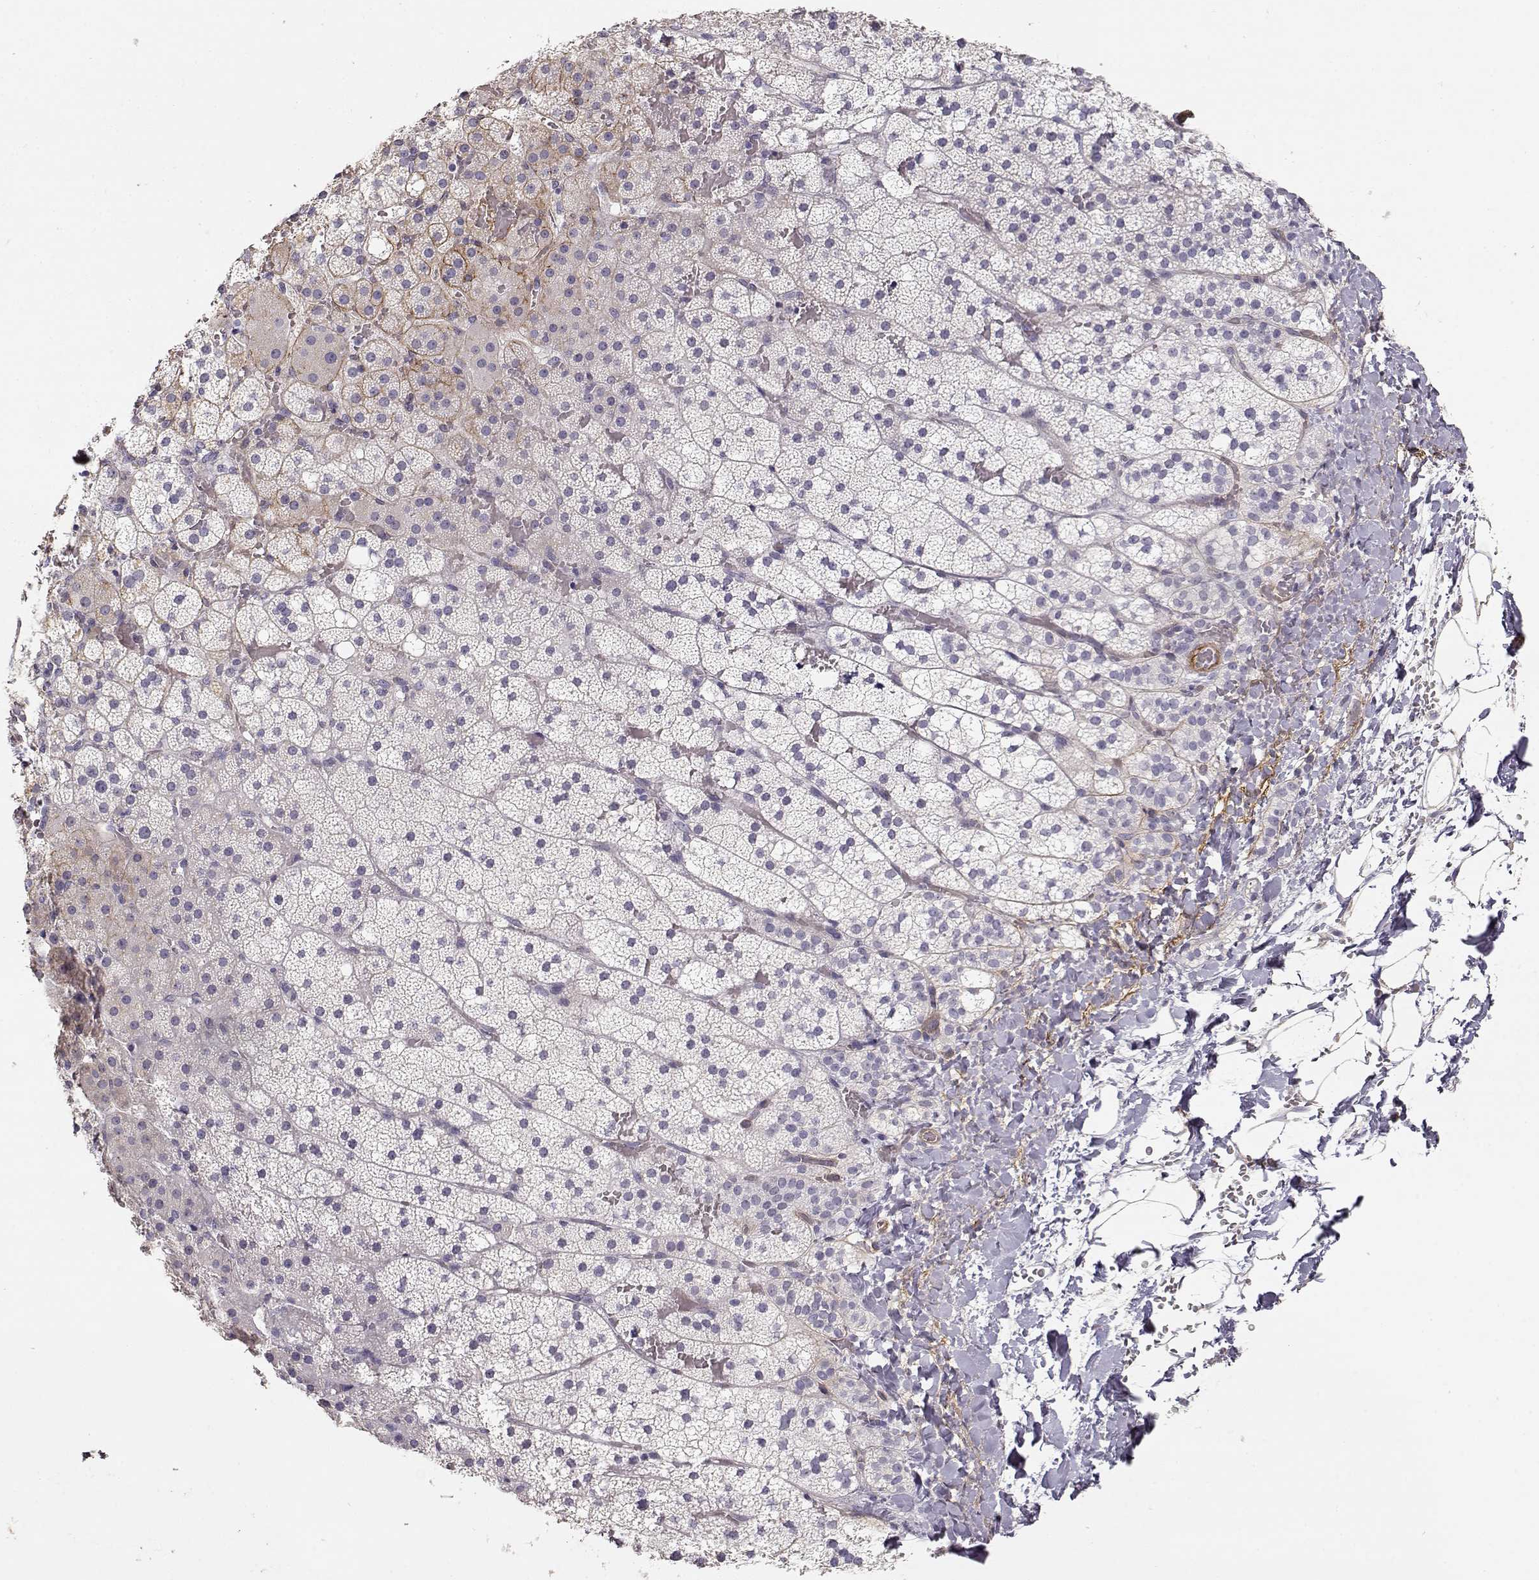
{"staining": {"intensity": "negative", "quantity": "none", "location": "none"}, "tissue": "adrenal gland", "cell_type": "Glandular cells", "image_type": "normal", "snomed": [{"axis": "morphology", "description": "Normal tissue, NOS"}, {"axis": "topography", "description": "Adrenal gland"}], "caption": "Glandular cells show no significant protein positivity in unremarkable adrenal gland. (DAB (3,3'-diaminobenzidine) immunohistochemistry (IHC) with hematoxylin counter stain).", "gene": "LAMC1", "patient": {"sex": "male", "age": 53}}